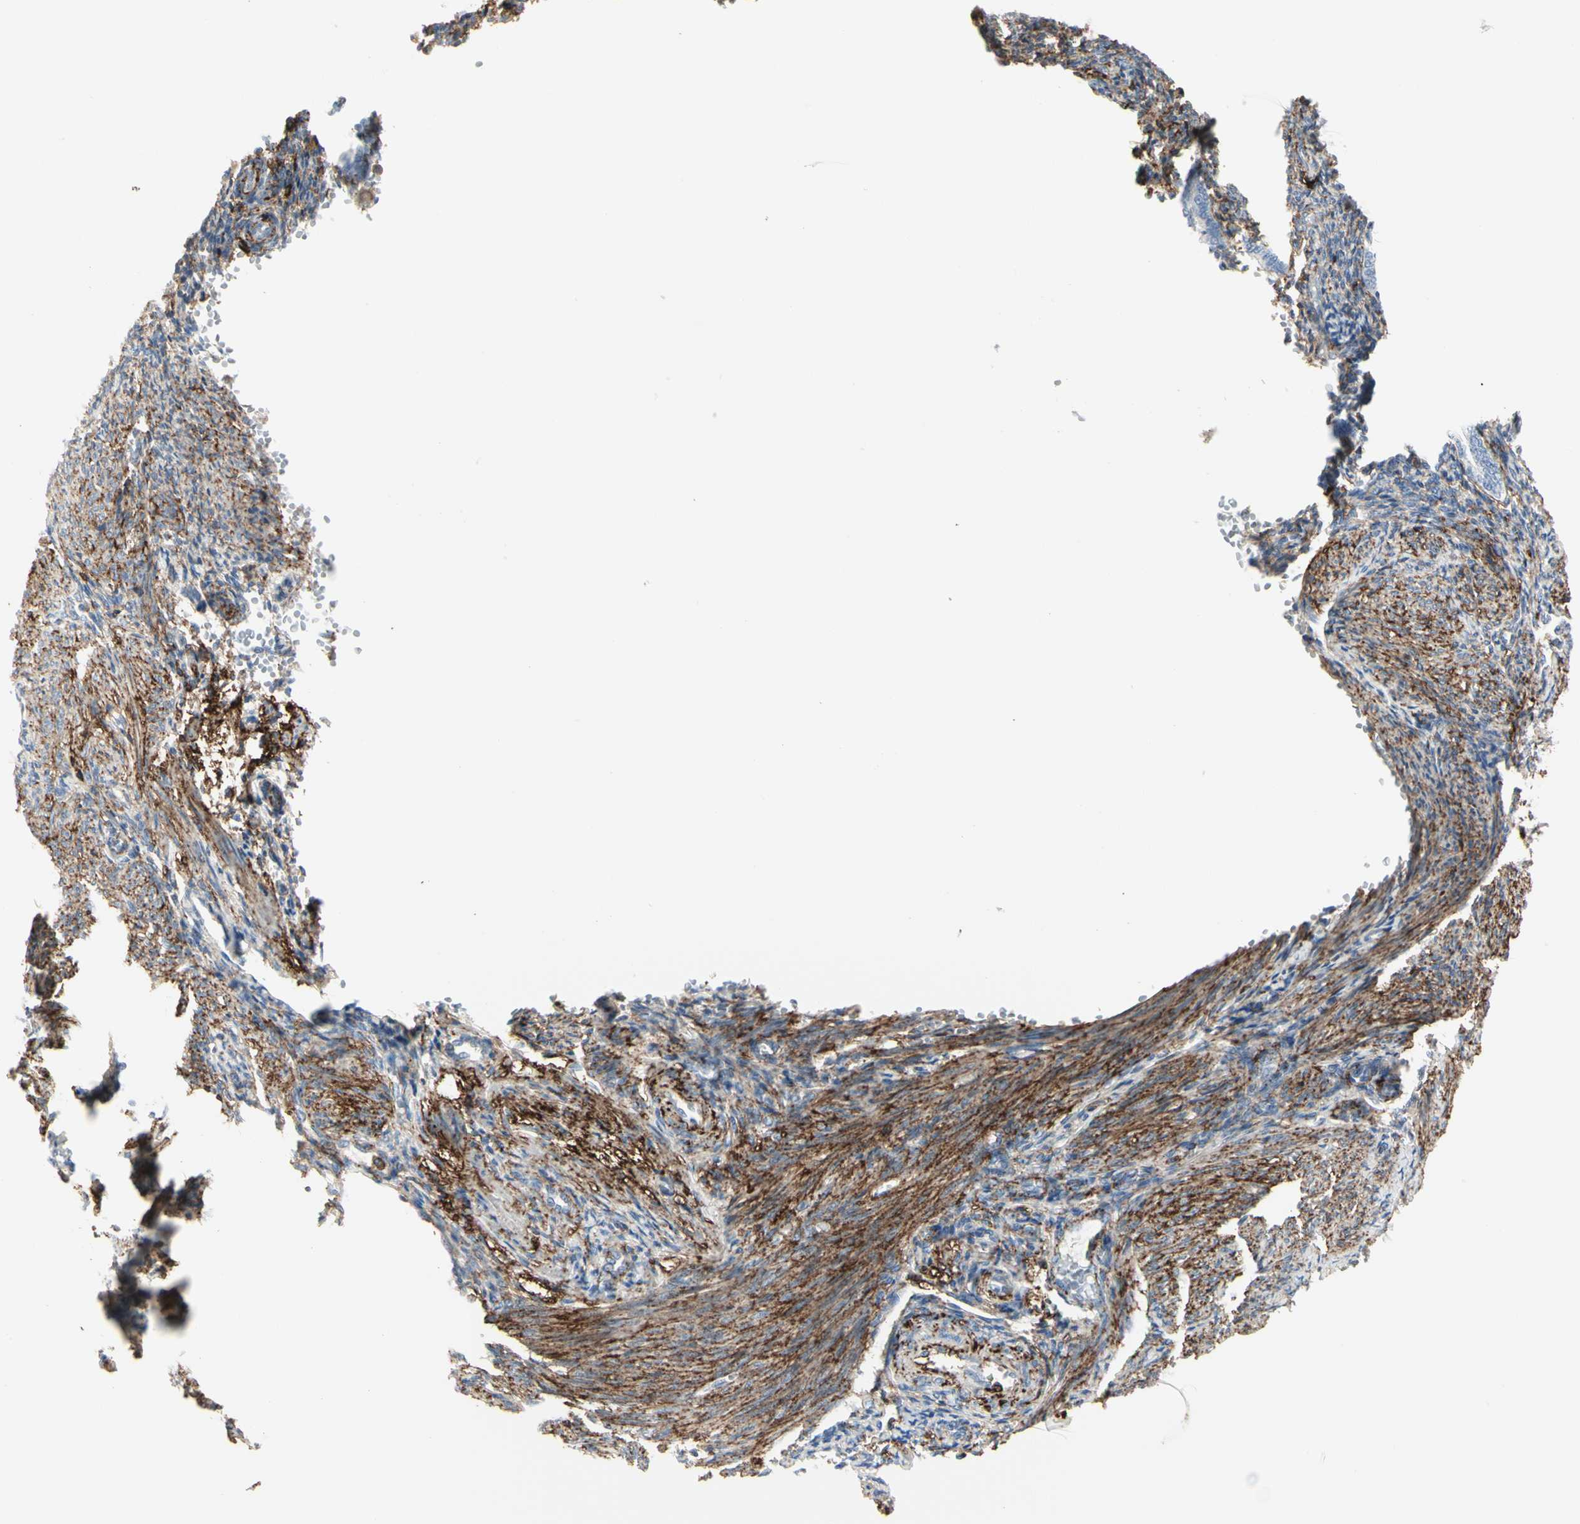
{"staining": {"intensity": "moderate", "quantity": "25%-75%", "location": "cytoplasmic/membranous"}, "tissue": "endometrium", "cell_type": "Cells in endometrial stroma", "image_type": "normal", "snomed": [{"axis": "morphology", "description": "Normal tissue, NOS"}, {"axis": "topography", "description": "Endometrium"}], "caption": "Immunohistochemistry staining of unremarkable endometrium, which demonstrates medium levels of moderate cytoplasmic/membranous expression in about 25%-75% of cells in endometrial stroma indicating moderate cytoplasmic/membranous protein expression. The staining was performed using DAB (3,3'-diaminobenzidine) (brown) for protein detection and nuclei were counterstained in hematoxylin (blue).", "gene": "CLEC2B", "patient": {"sex": "female", "age": 27}}